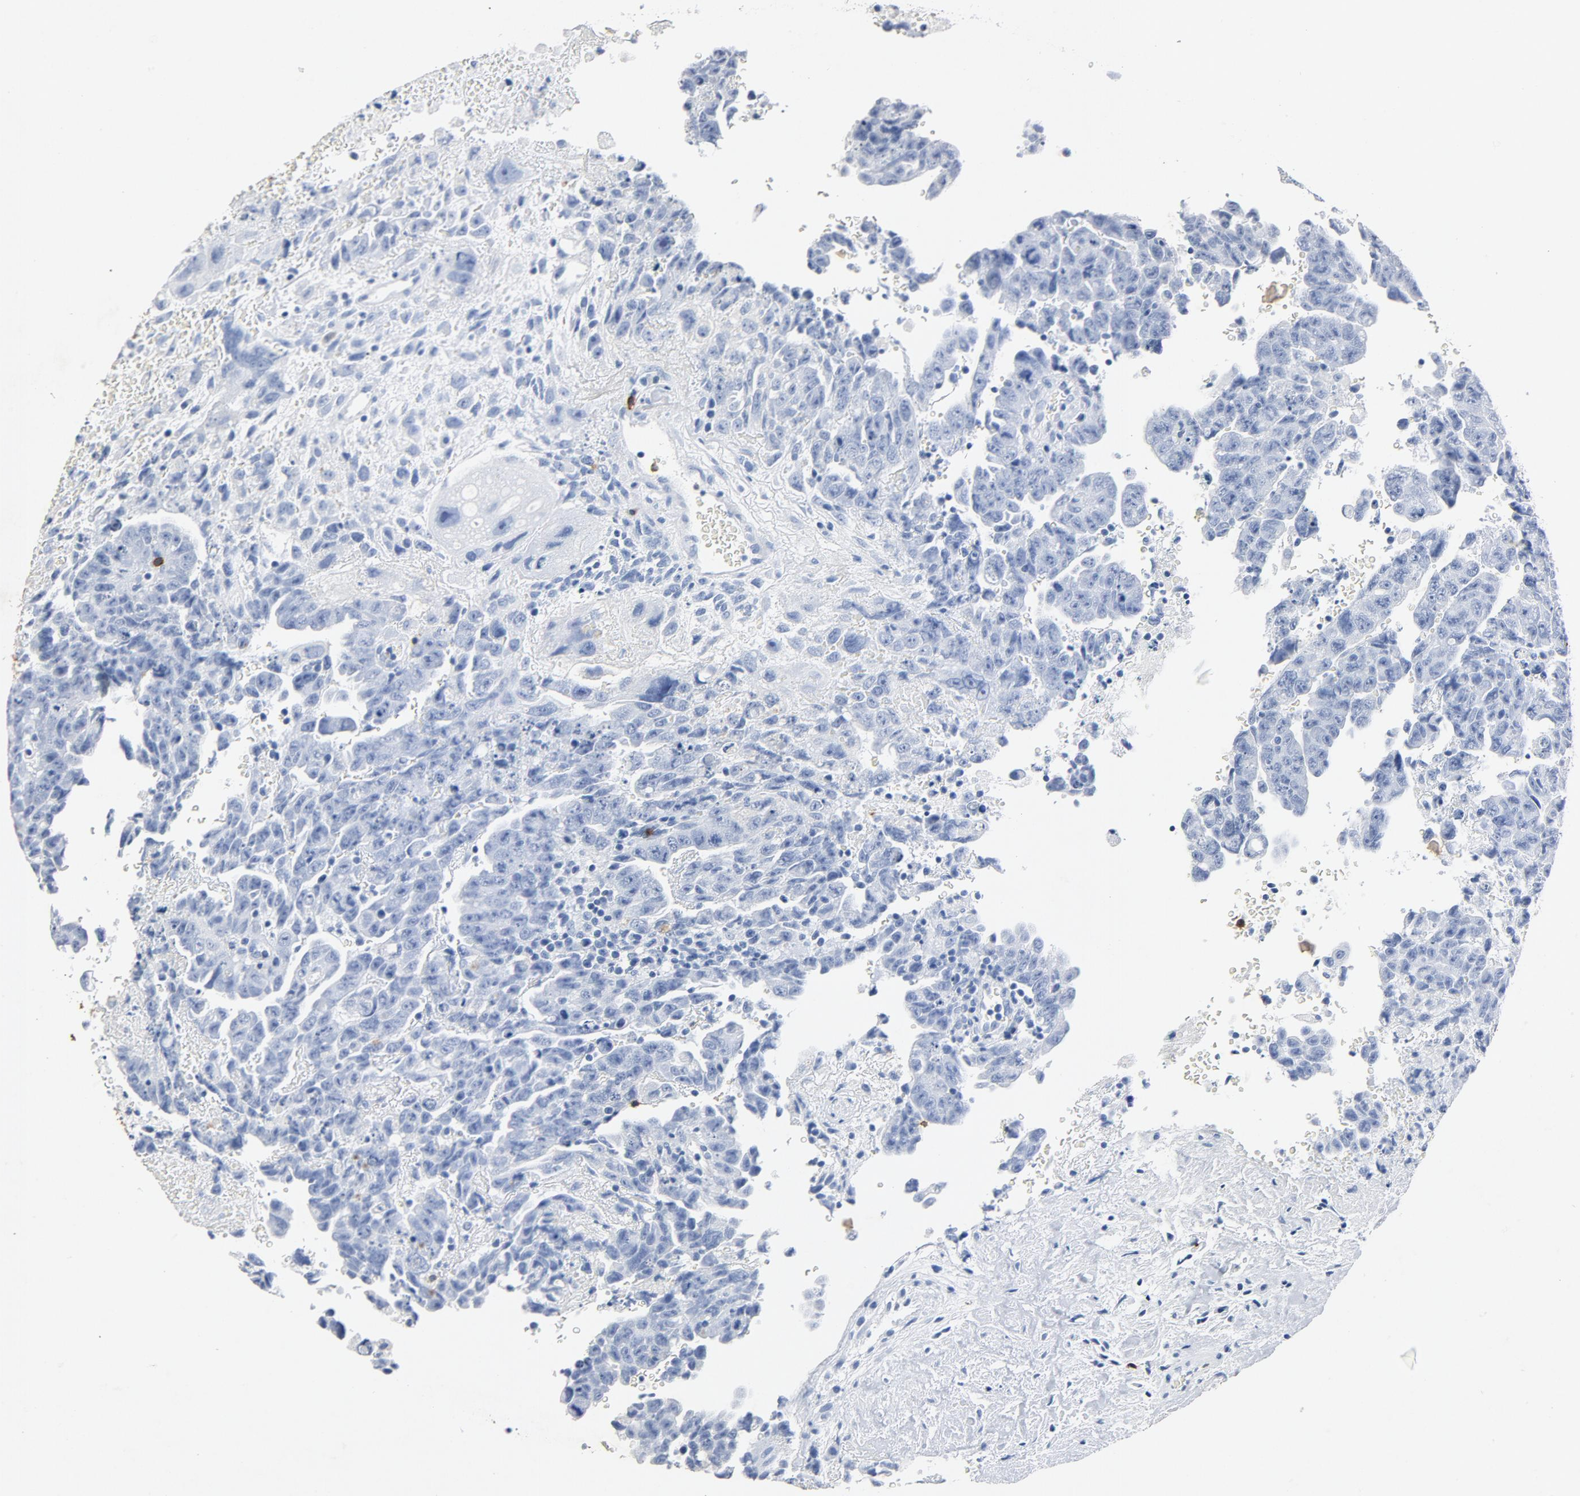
{"staining": {"intensity": "negative", "quantity": "none", "location": "none"}, "tissue": "testis cancer", "cell_type": "Tumor cells", "image_type": "cancer", "snomed": [{"axis": "morphology", "description": "Carcinoma, Embryonal, NOS"}, {"axis": "topography", "description": "Testis"}], "caption": "High power microscopy micrograph of an immunohistochemistry (IHC) histopathology image of testis embryonal carcinoma, revealing no significant staining in tumor cells.", "gene": "PTPRB", "patient": {"sex": "male", "age": 28}}